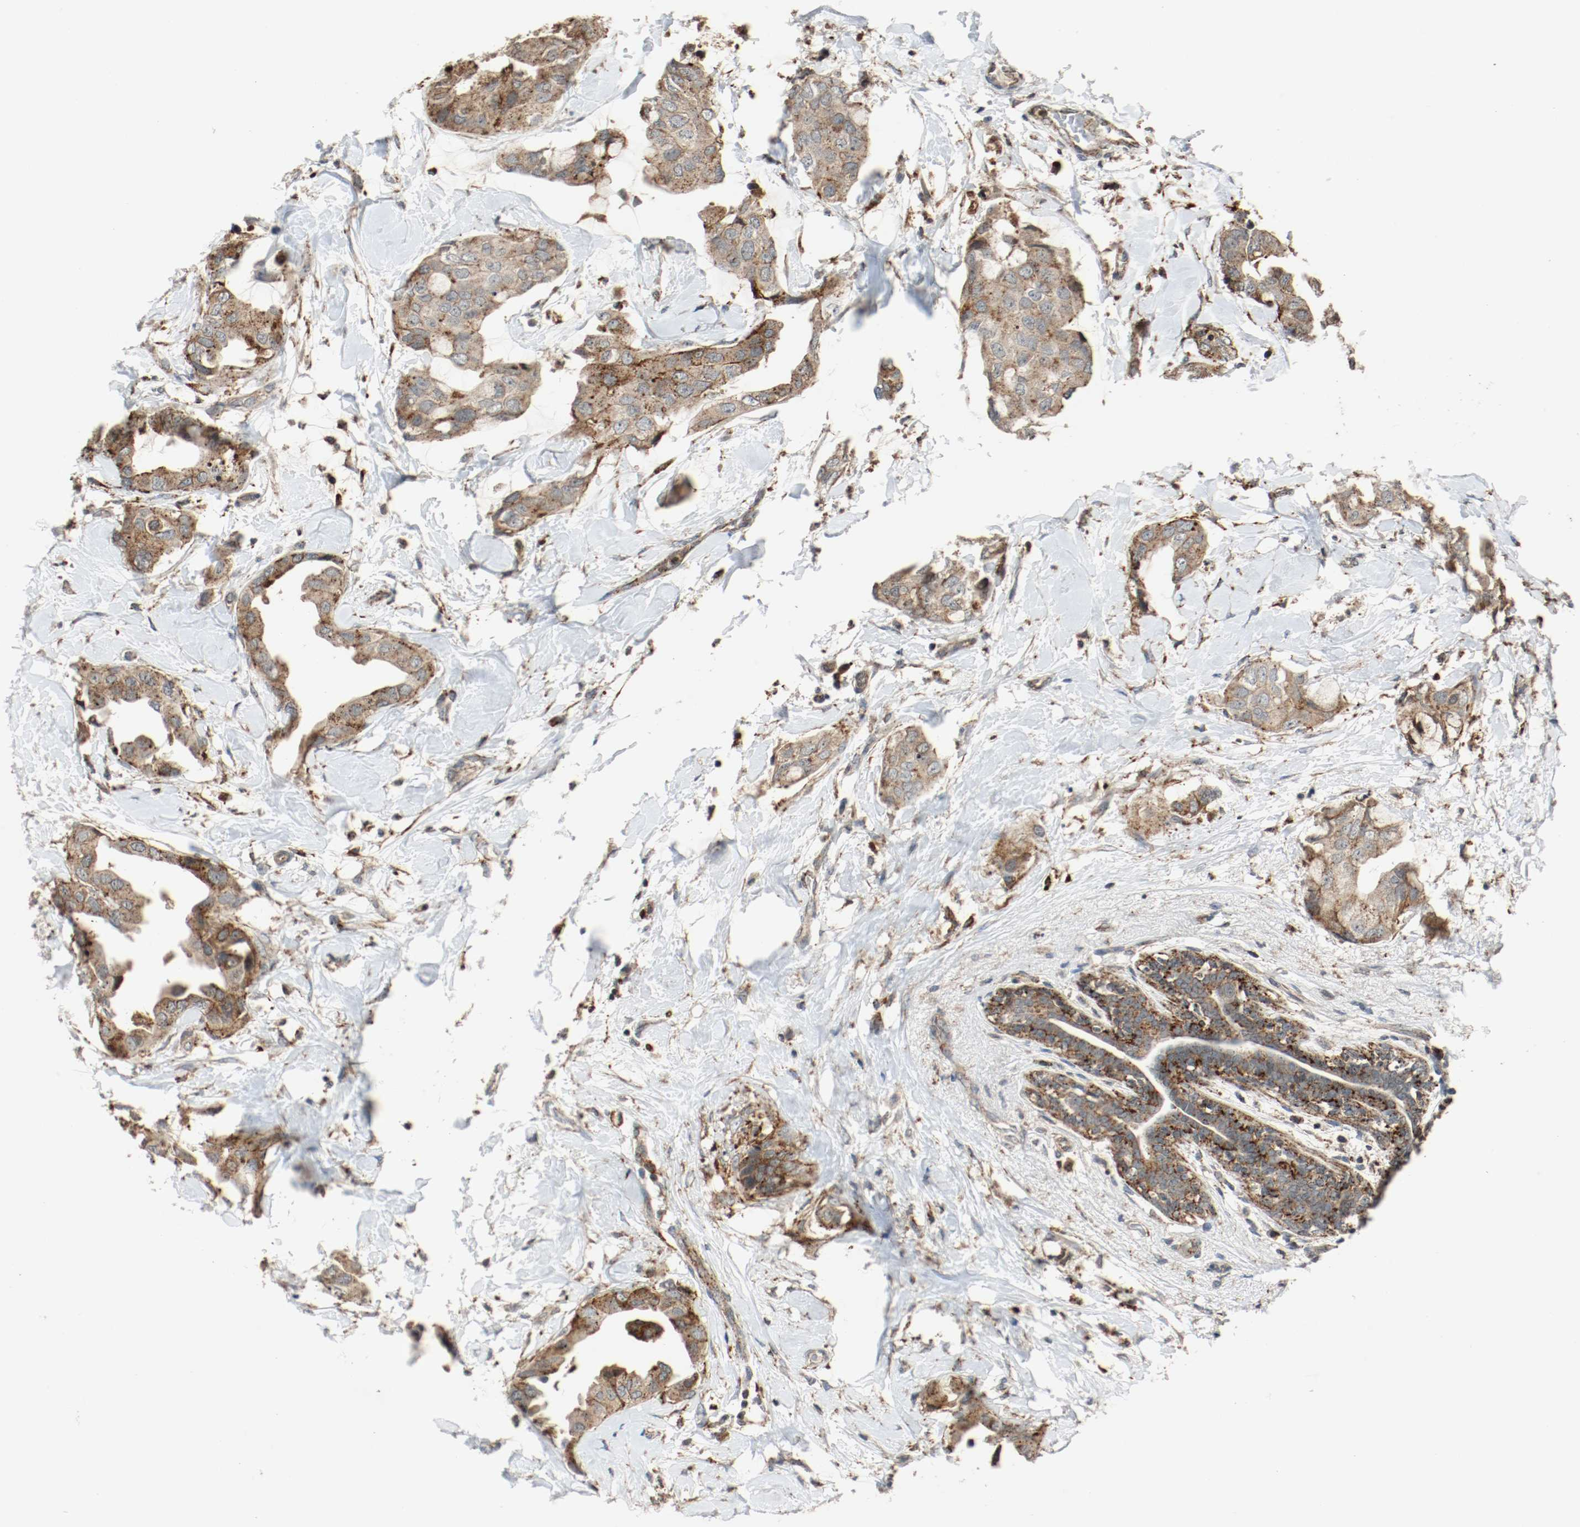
{"staining": {"intensity": "moderate", "quantity": ">75%", "location": "cytoplasmic/membranous"}, "tissue": "breast cancer", "cell_type": "Tumor cells", "image_type": "cancer", "snomed": [{"axis": "morphology", "description": "Duct carcinoma"}, {"axis": "topography", "description": "Breast"}], "caption": "Breast cancer (infiltrating ductal carcinoma) was stained to show a protein in brown. There is medium levels of moderate cytoplasmic/membranous expression in about >75% of tumor cells.", "gene": "LAMP2", "patient": {"sex": "female", "age": 40}}